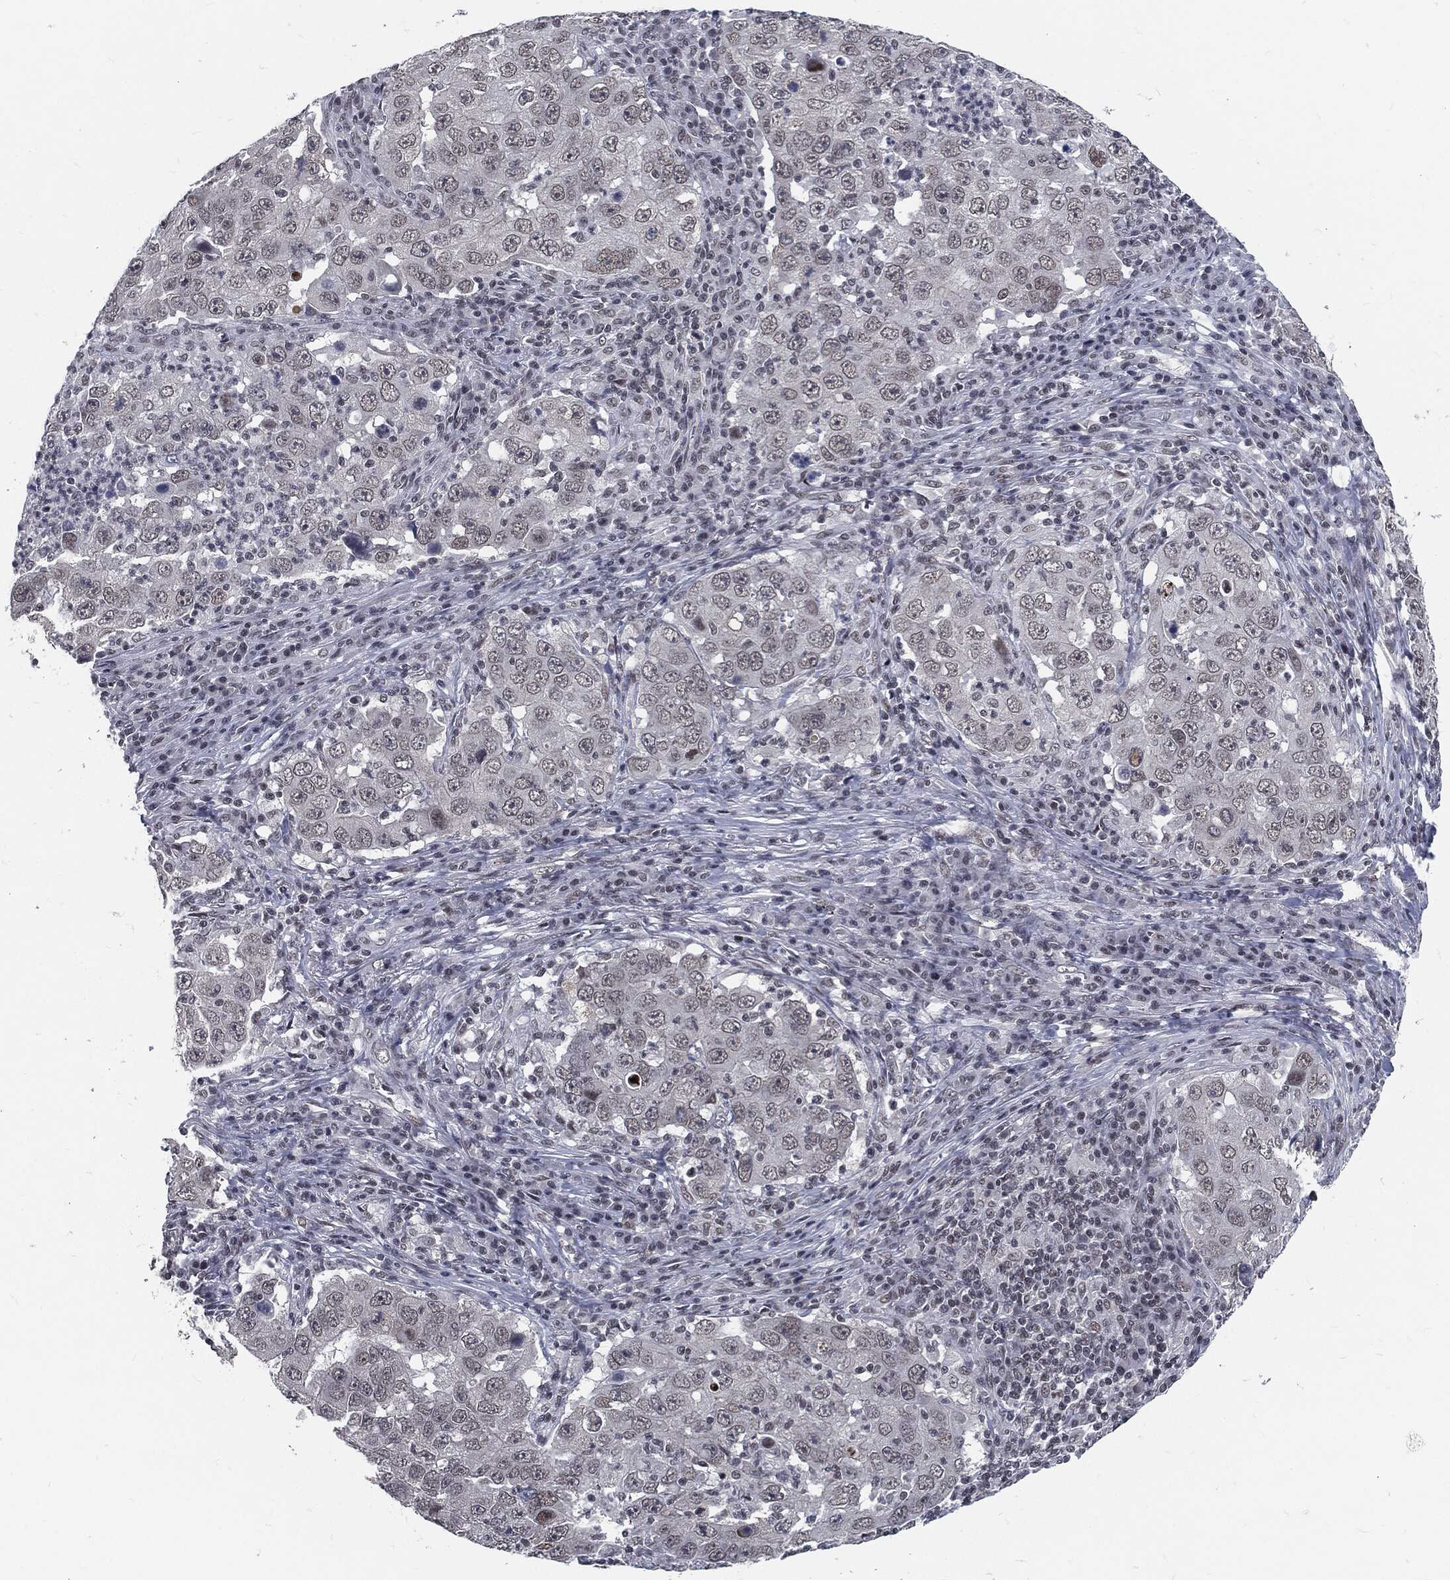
{"staining": {"intensity": "negative", "quantity": "none", "location": "none"}, "tissue": "lung cancer", "cell_type": "Tumor cells", "image_type": "cancer", "snomed": [{"axis": "morphology", "description": "Adenocarcinoma, NOS"}, {"axis": "topography", "description": "Lung"}], "caption": "The IHC image has no significant positivity in tumor cells of adenocarcinoma (lung) tissue. The staining is performed using DAB (3,3'-diaminobenzidine) brown chromogen with nuclei counter-stained in using hematoxylin.", "gene": "ANXA1", "patient": {"sex": "male", "age": 73}}